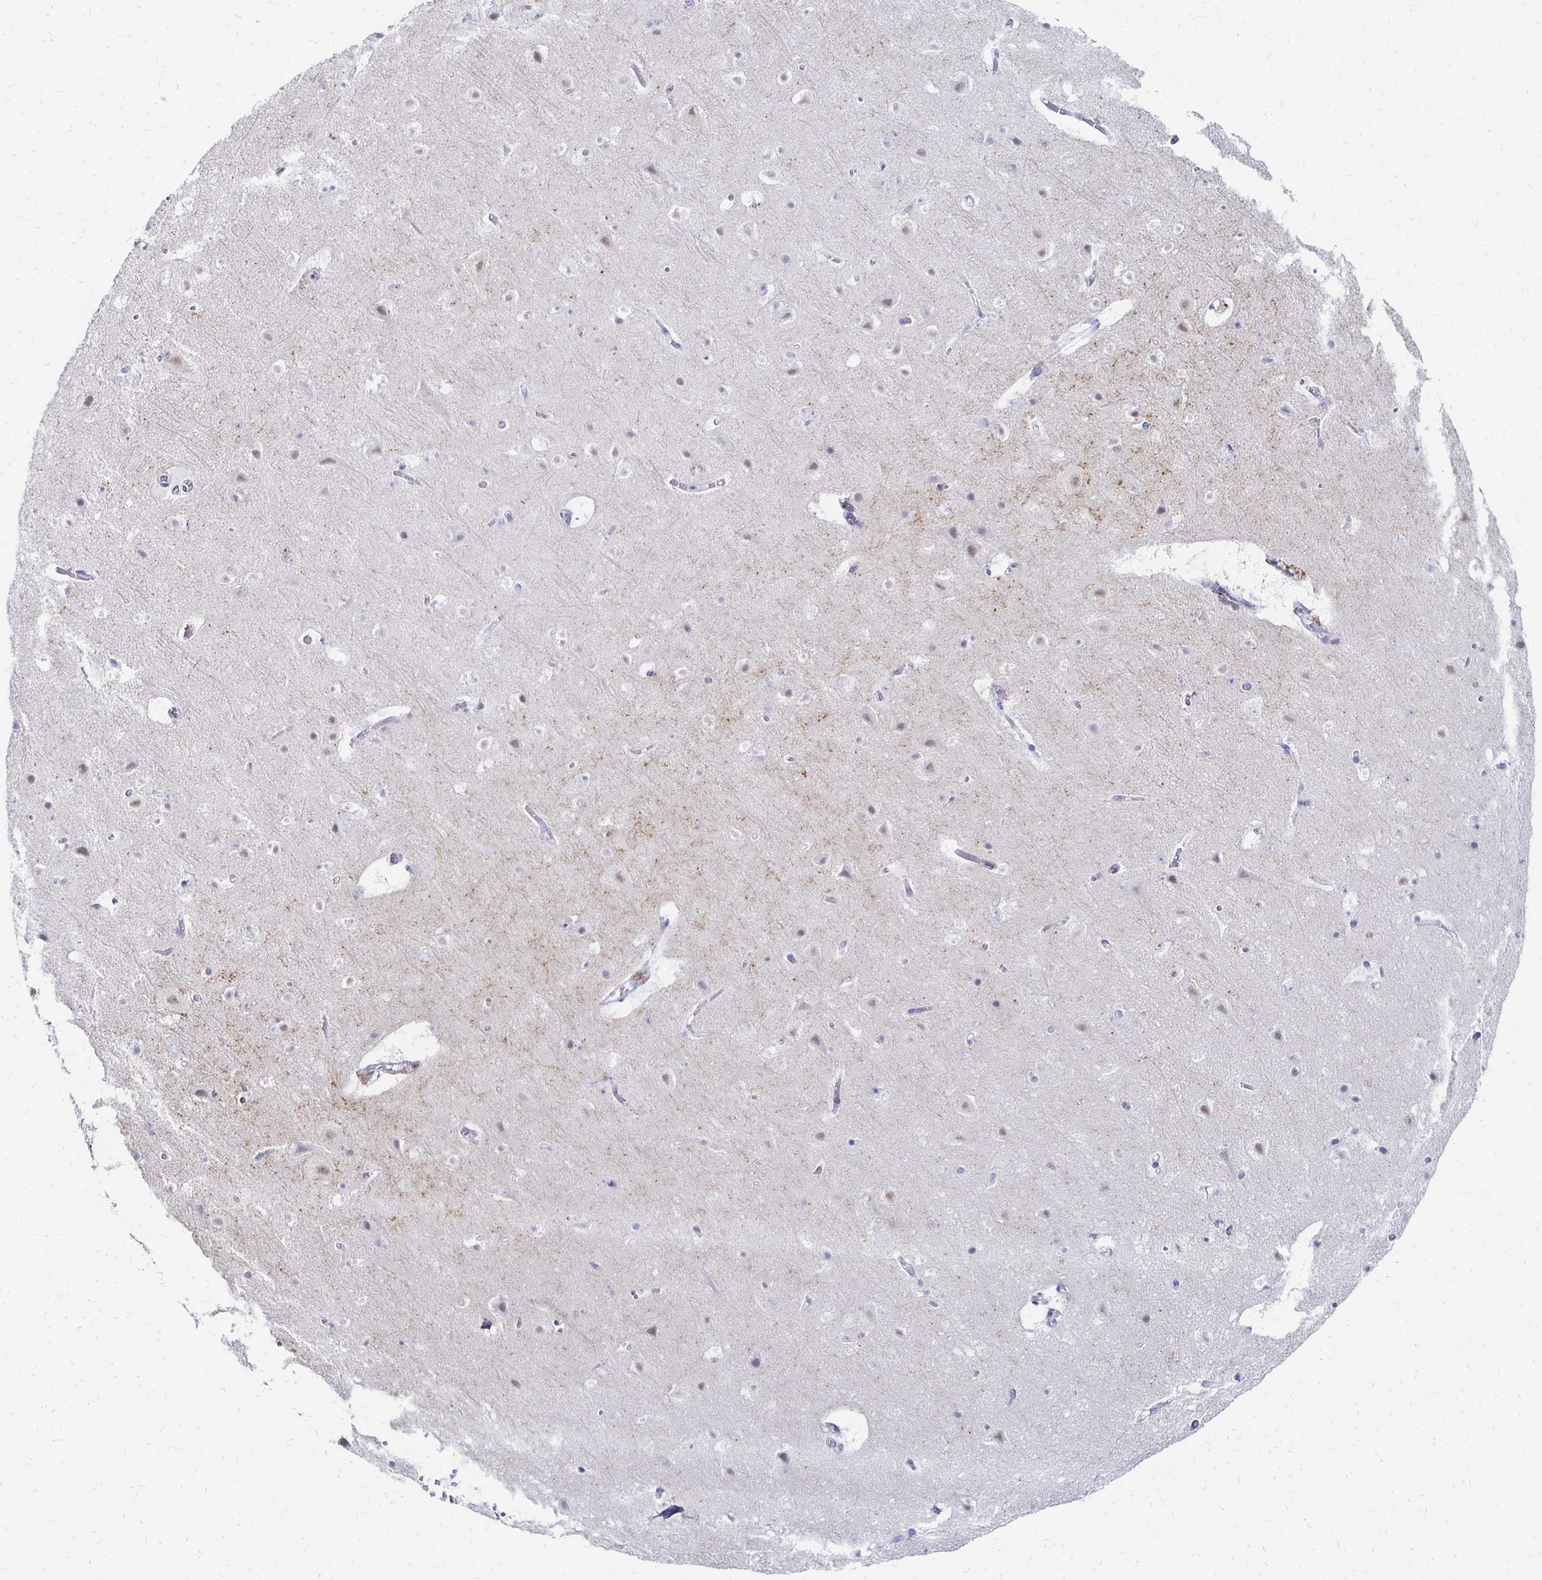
{"staining": {"intensity": "weak", "quantity": "<25%", "location": "nuclear"}, "tissue": "cerebral cortex", "cell_type": "Endothelial cells", "image_type": "normal", "snomed": [{"axis": "morphology", "description": "Normal tissue, NOS"}, {"axis": "topography", "description": "Cerebral cortex"}], "caption": "Endothelial cells show no significant protein positivity in benign cerebral cortex. Brightfield microscopy of immunohistochemistry (IHC) stained with DAB (brown) and hematoxylin (blue), captured at high magnification.", "gene": "SYT2", "patient": {"sex": "female", "age": 42}}